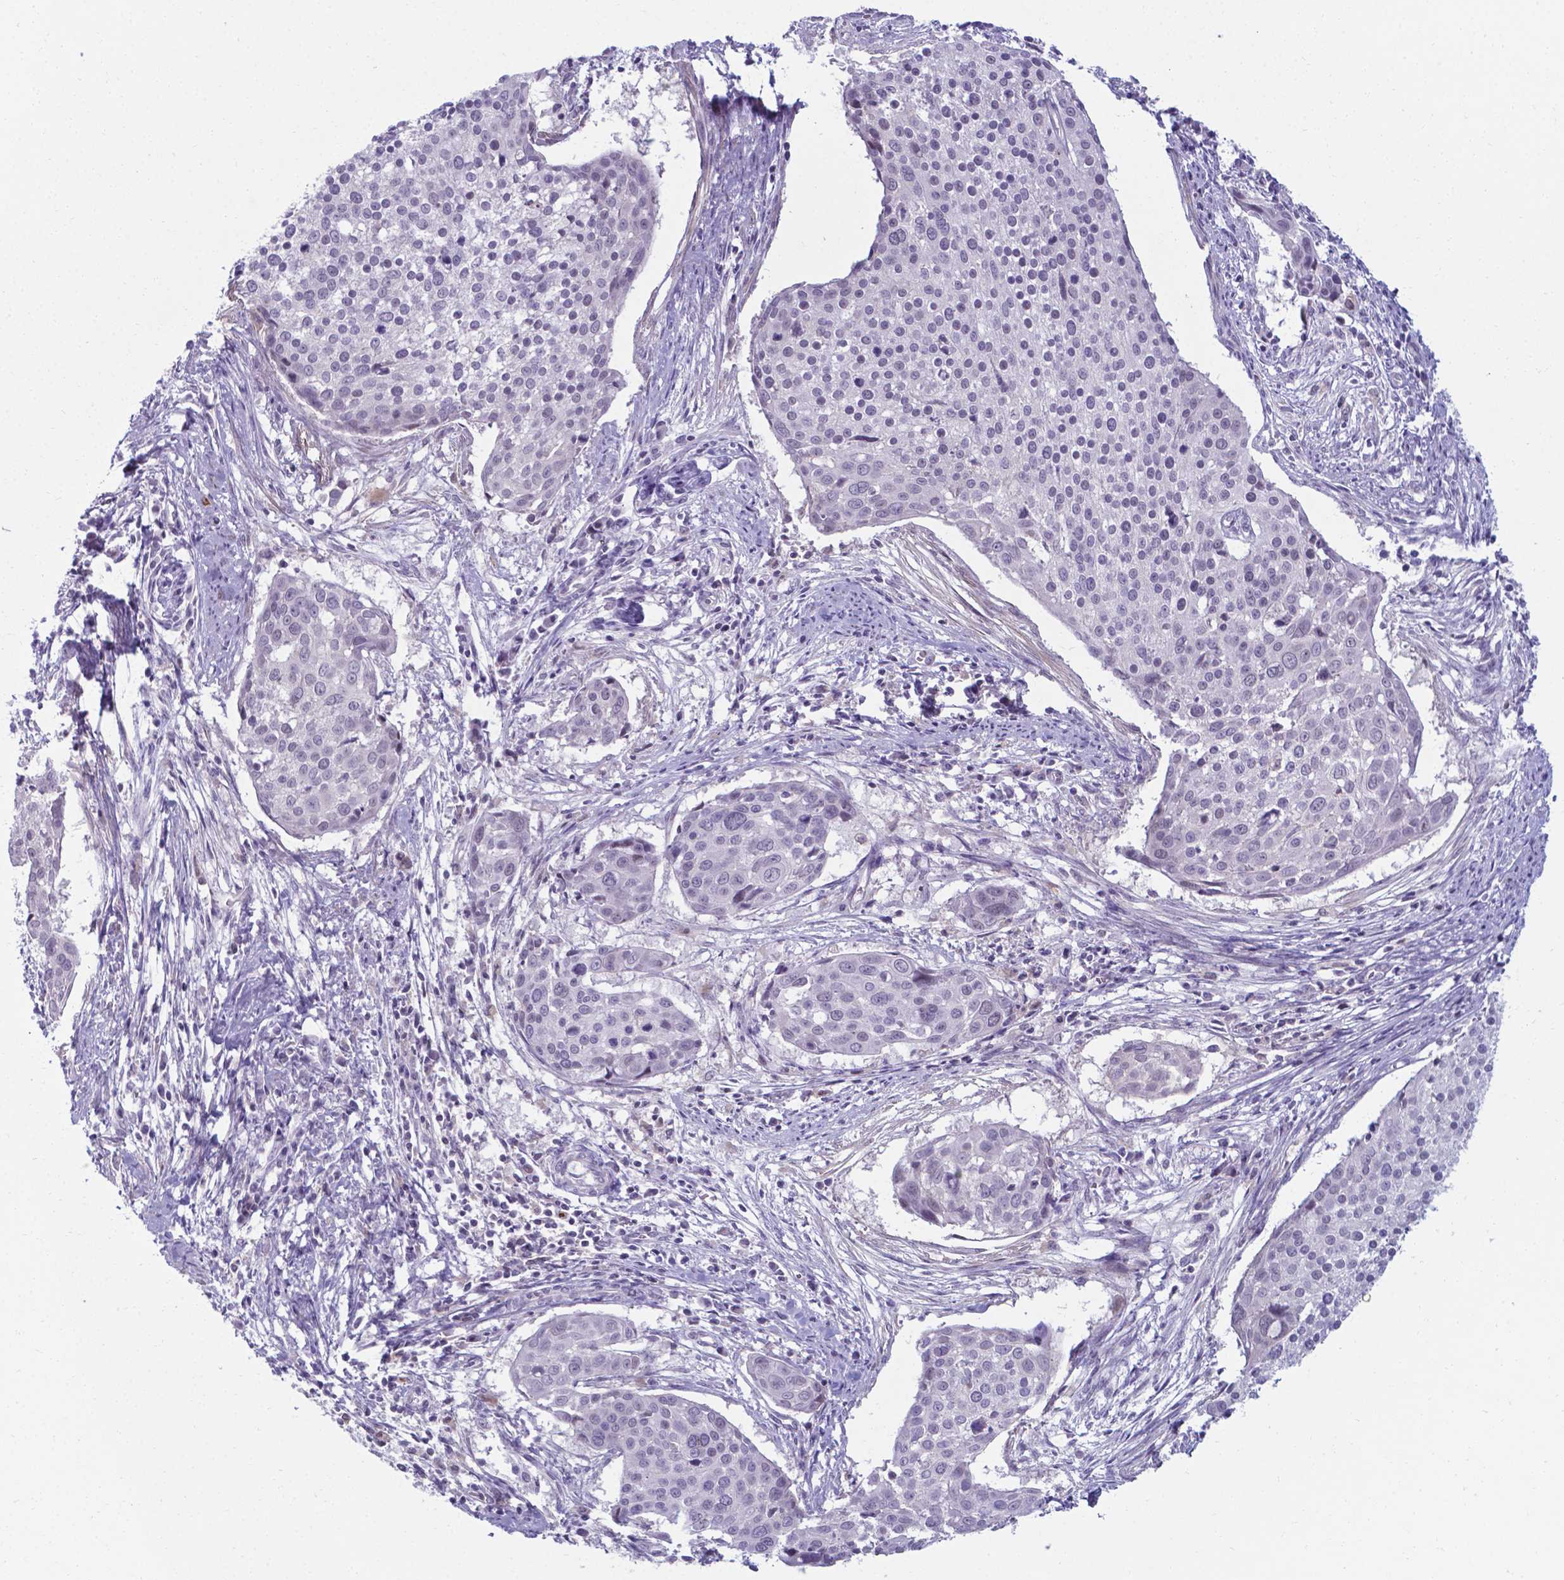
{"staining": {"intensity": "negative", "quantity": "none", "location": "none"}, "tissue": "cervical cancer", "cell_type": "Tumor cells", "image_type": "cancer", "snomed": [{"axis": "morphology", "description": "Squamous cell carcinoma, NOS"}, {"axis": "topography", "description": "Cervix"}], "caption": "Immunohistochemistry (IHC) photomicrograph of cervical cancer stained for a protein (brown), which reveals no expression in tumor cells.", "gene": "AP5B1", "patient": {"sex": "female", "age": 39}}